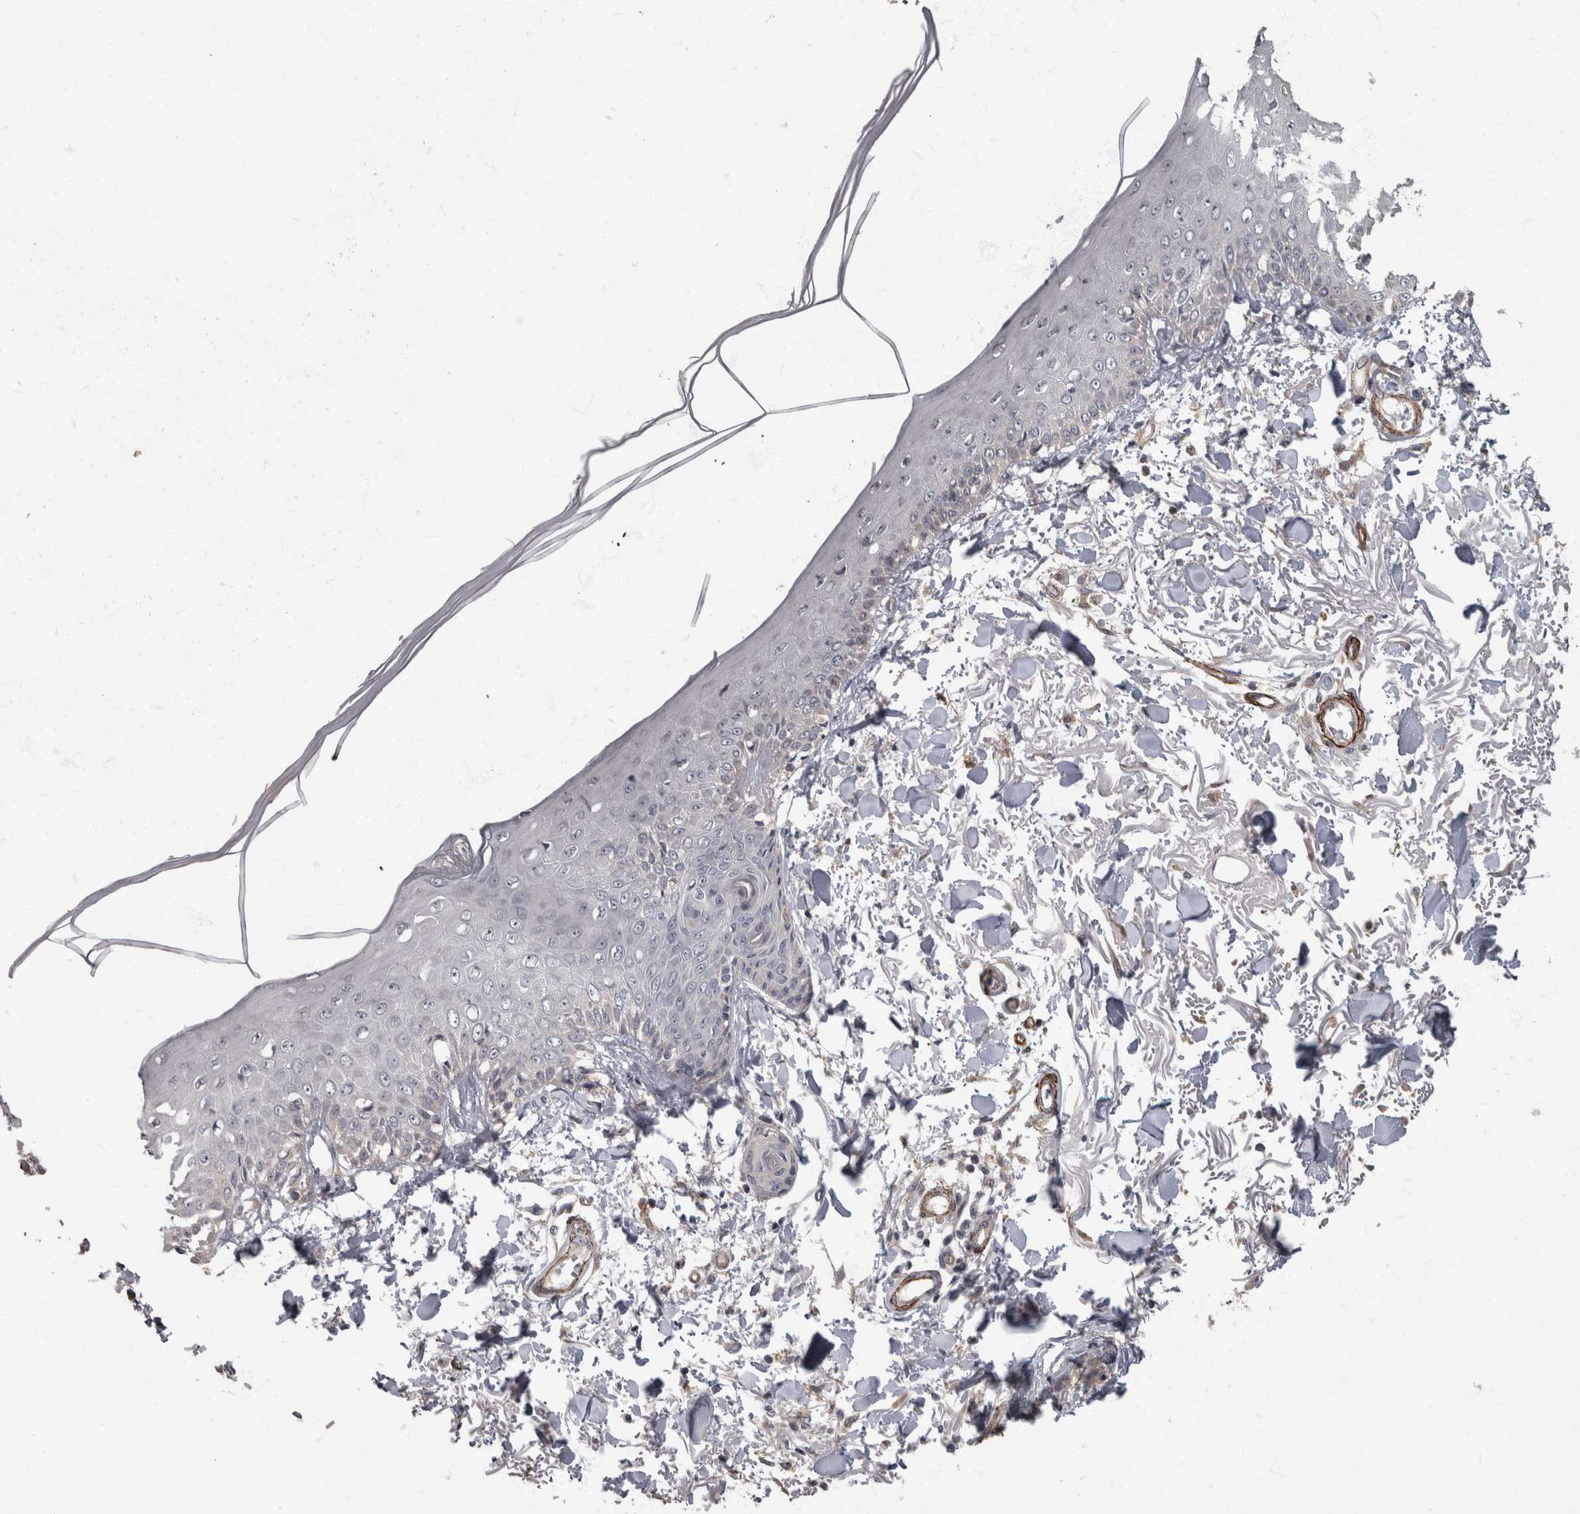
{"staining": {"intensity": "negative", "quantity": "none", "location": "none"}, "tissue": "skin", "cell_type": "Fibroblasts", "image_type": "normal", "snomed": [{"axis": "morphology", "description": "Normal tissue, NOS"}, {"axis": "morphology", "description": "Squamous cell carcinoma, NOS"}, {"axis": "topography", "description": "Skin"}, {"axis": "topography", "description": "Peripheral nerve tissue"}], "caption": "This is a histopathology image of immunohistochemistry staining of unremarkable skin, which shows no staining in fibroblasts. (Brightfield microscopy of DAB (3,3'-diaminobenzidine) immunohistochemistry (IHC) at high magnification).", "gene": "MASTL", "patient": {"sex": "male", "age": 83}}